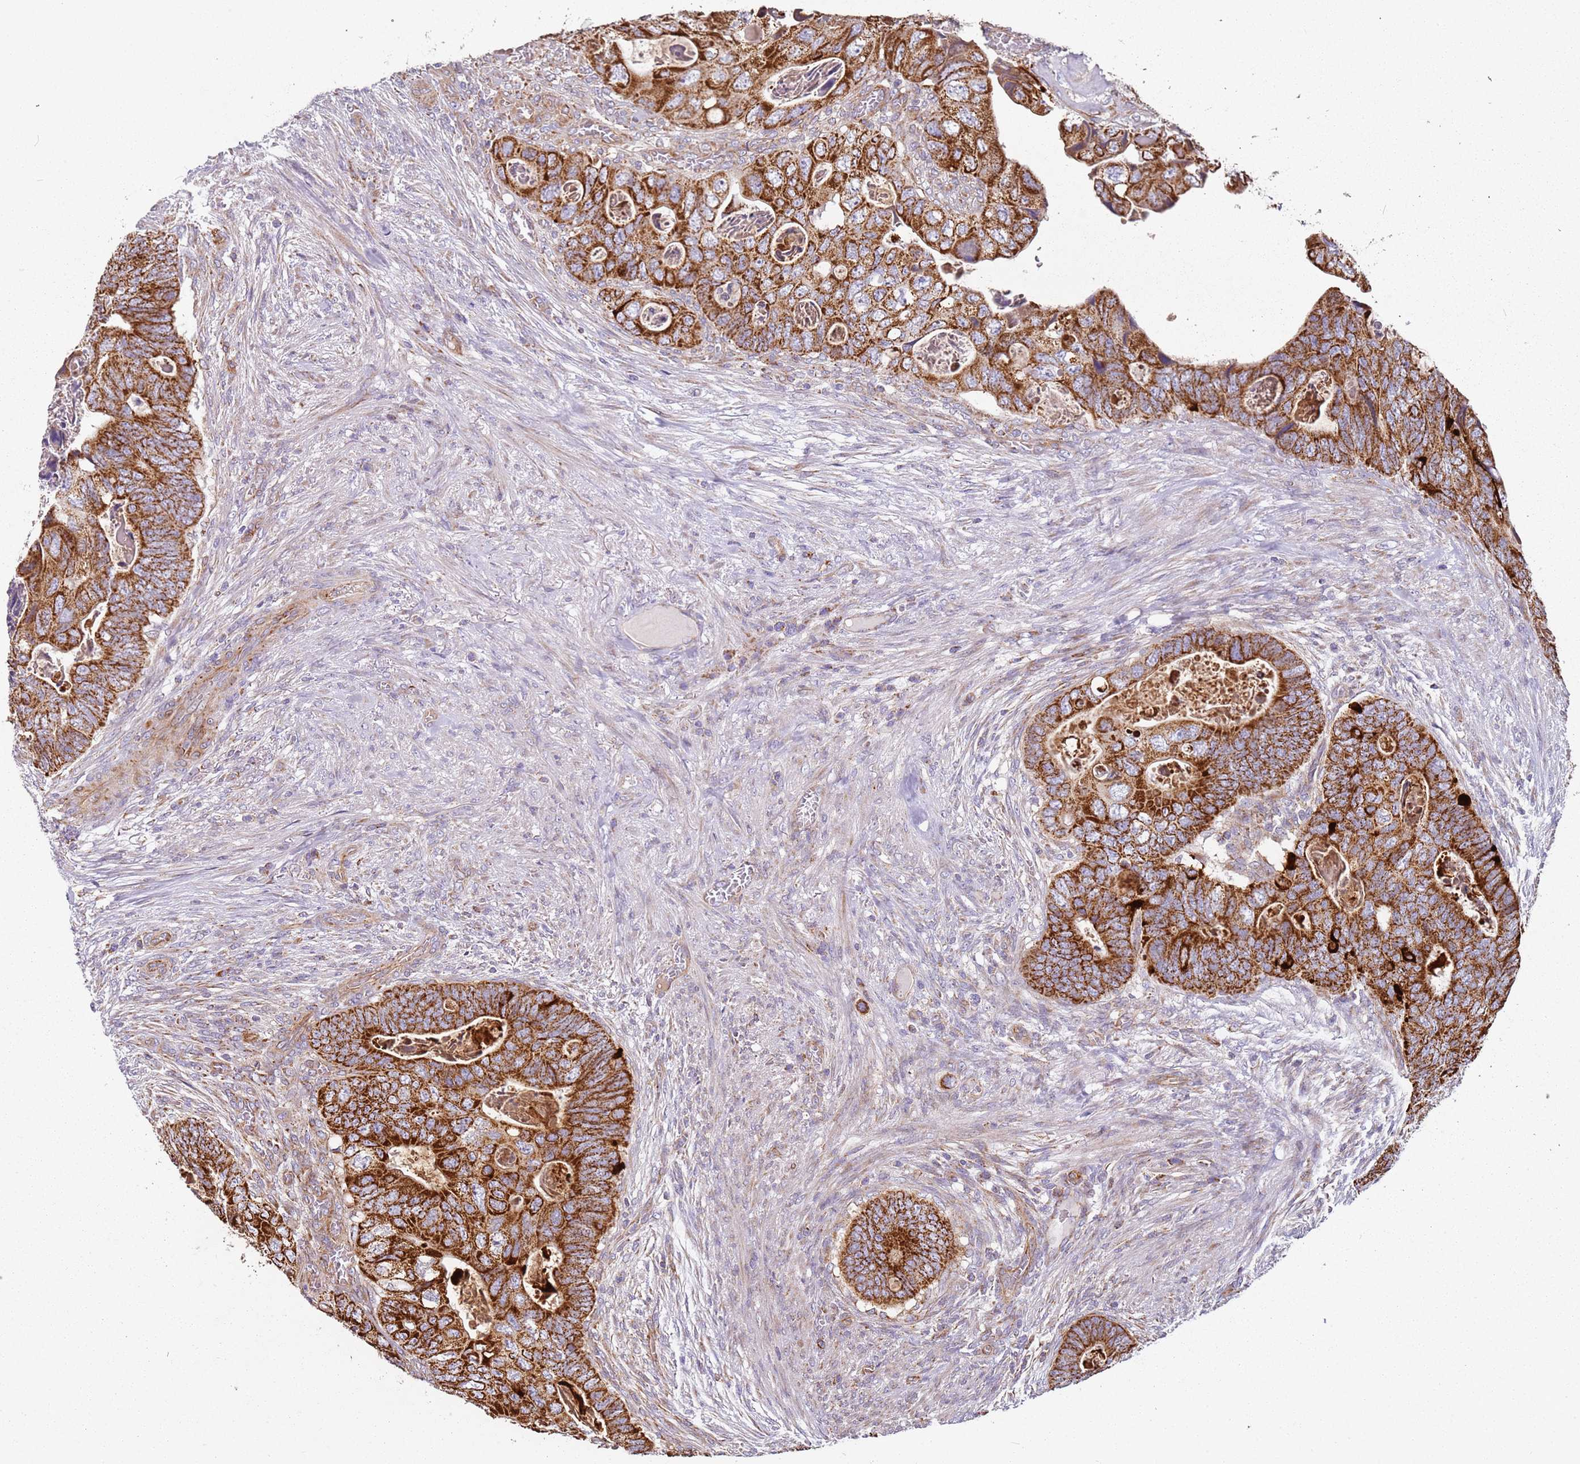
{"staining": {"intensity": "strong", "quantity": ">75%", "location": "cytoplasmic/membranous"}, "tissue": "colorectal cancer", "cell_type": "Tumor cells", "image_type": "cancer", "snomed": [{"axis": "morphology", "description": "Adenocarcinoma, NOS"}, {"axis": "topography", "description": "Rectum"}], "caption": "The micrograph shows a brown stain indicating the presence of a protein in the cytoplasmic/membranous of tumor cells in colorectal cancer (adenocarcinoma).", "gene": "ALS2", "patient": {"sex": "female", "age": 78}}